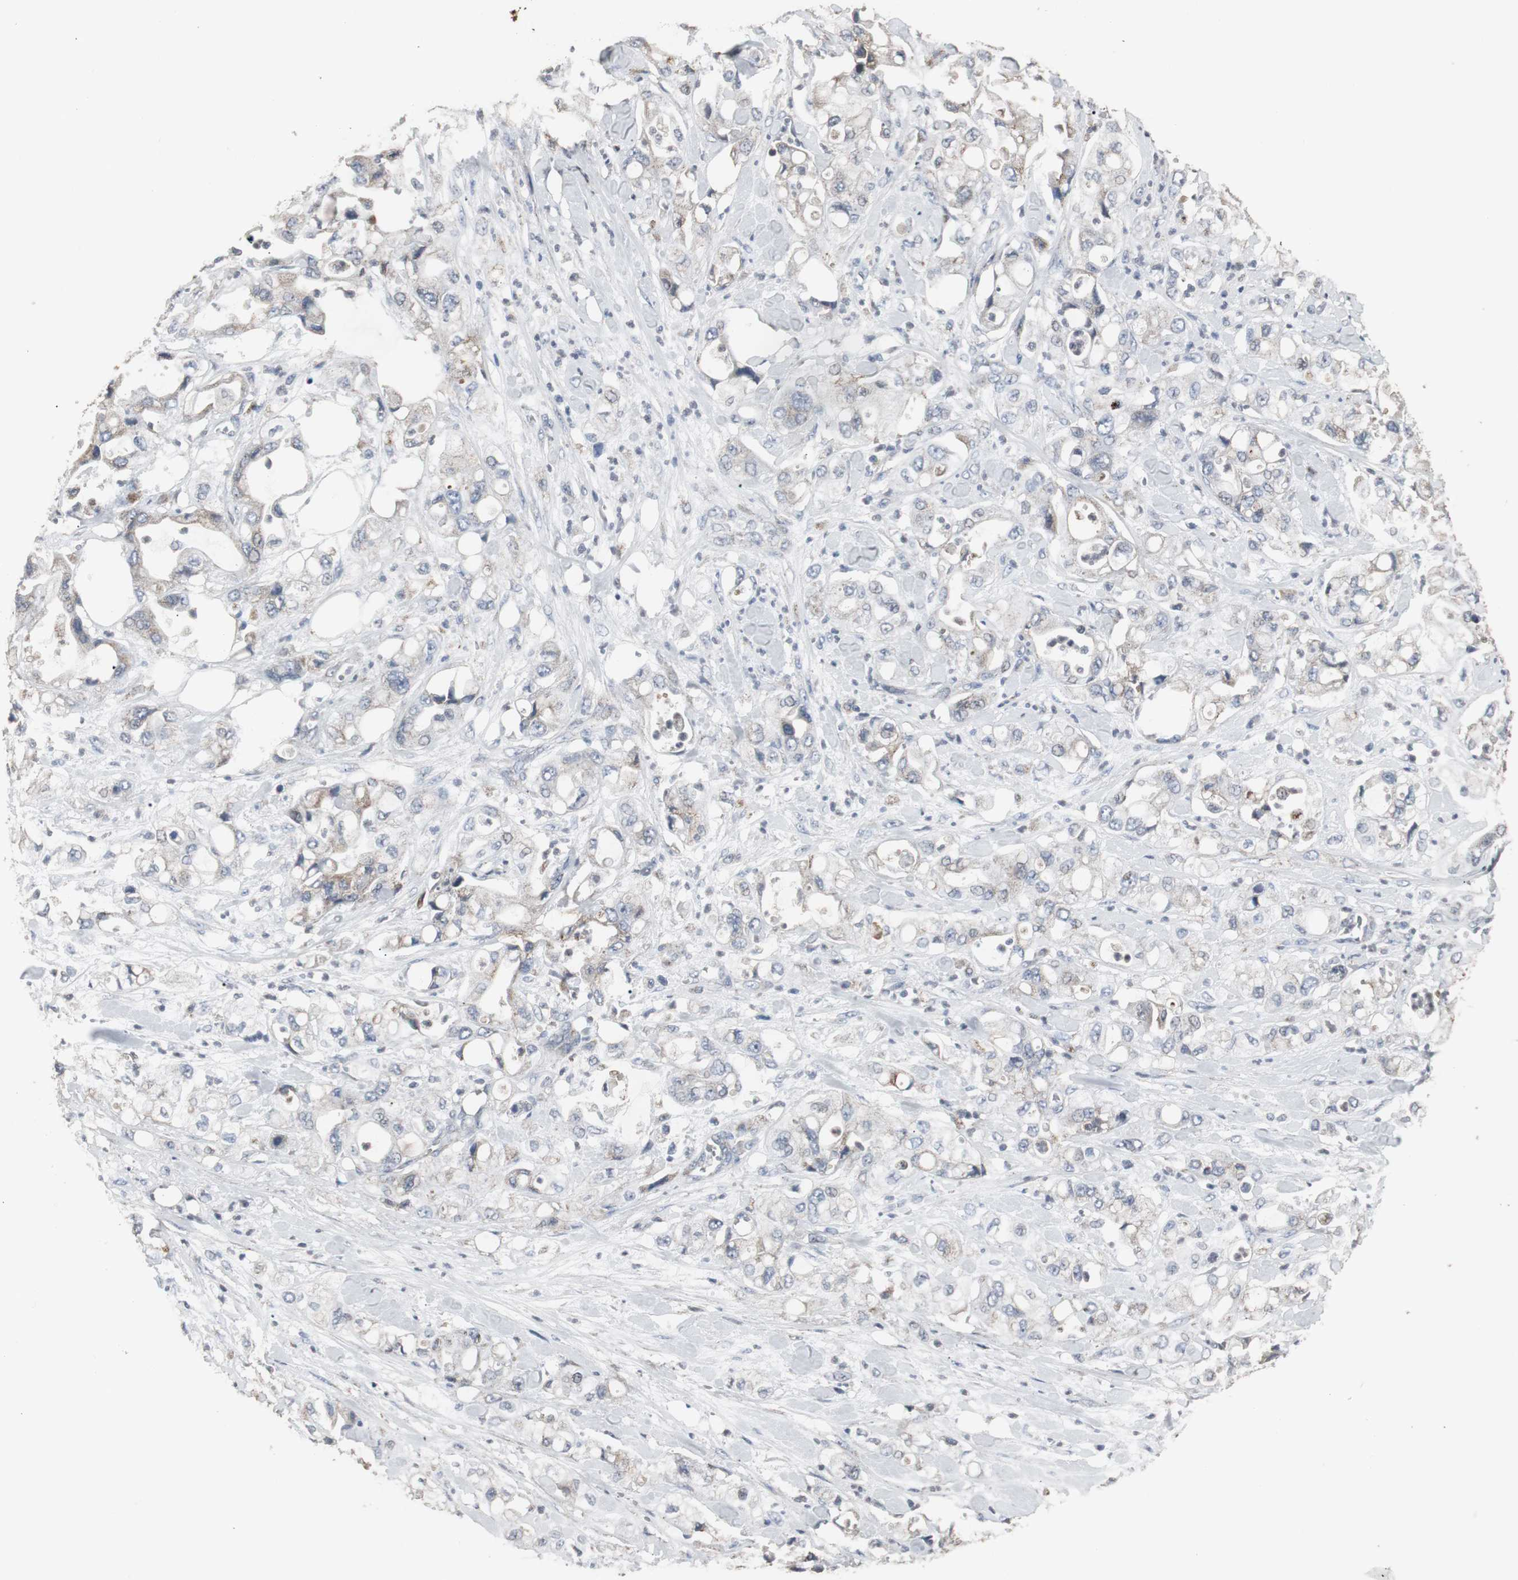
{"staining": {"intensity": "weak", "quantity": "<25%", "location": "cytoplasmic/membranous"}, "tissue": "pancreatic cancer", "cell_type": "Tumor cells", "image_type": "cancer", "snomed": [{"axis": "morphology", "description": "Adenocarcinoma, NOS"}, {"axis": "topography", "description": "Pancreas"}], "caption": "High magnification brightfield microscopy of adenocarcinoma (pancreatic) stained with DAB (brown) and counterstained with hematoxylin (blue): tumor cells show no significant positivity.", "gene": "ACAA1", "patient": {"sex": "male", "age": 70}}